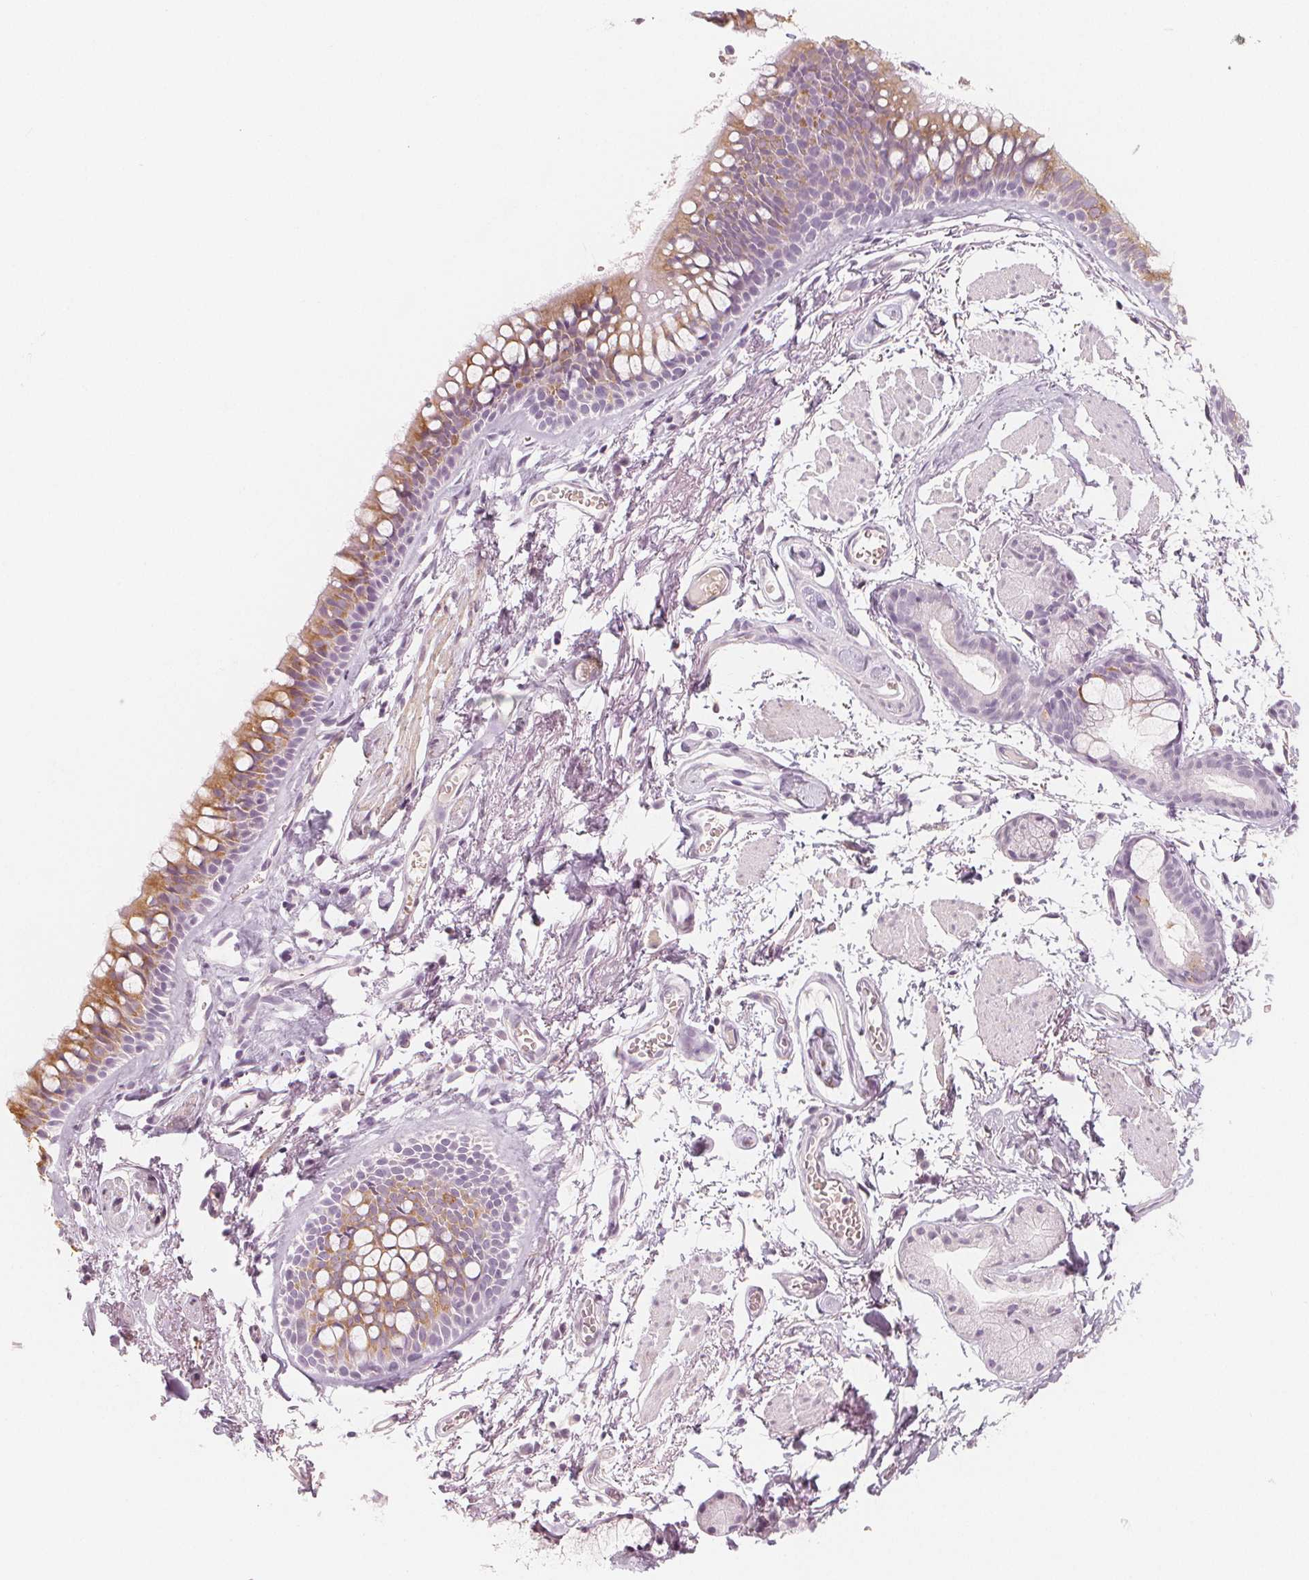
{"staining": {"intensity": "negative", "quantity": "none", "location": "none"}, "tissue": "adipose tissue", "cell_type": "Adipocytes", "image_type": "normal", "snomed": [{"axis": "morphology", "description": "Normal tissue, NOS"}, {"axis": "topography", "description": "Cartilage tissue"}, {"axis": "topography", "description": "Bronchus"}], "caption": "DAB (3,3'-diaminobenzidine) immunohistochemical staining of benign human adipose tissue demonstrates no significant positivity in adipocytes.", "gene": "MAP1A", "patient": {"sex": "female", "age": 79}}